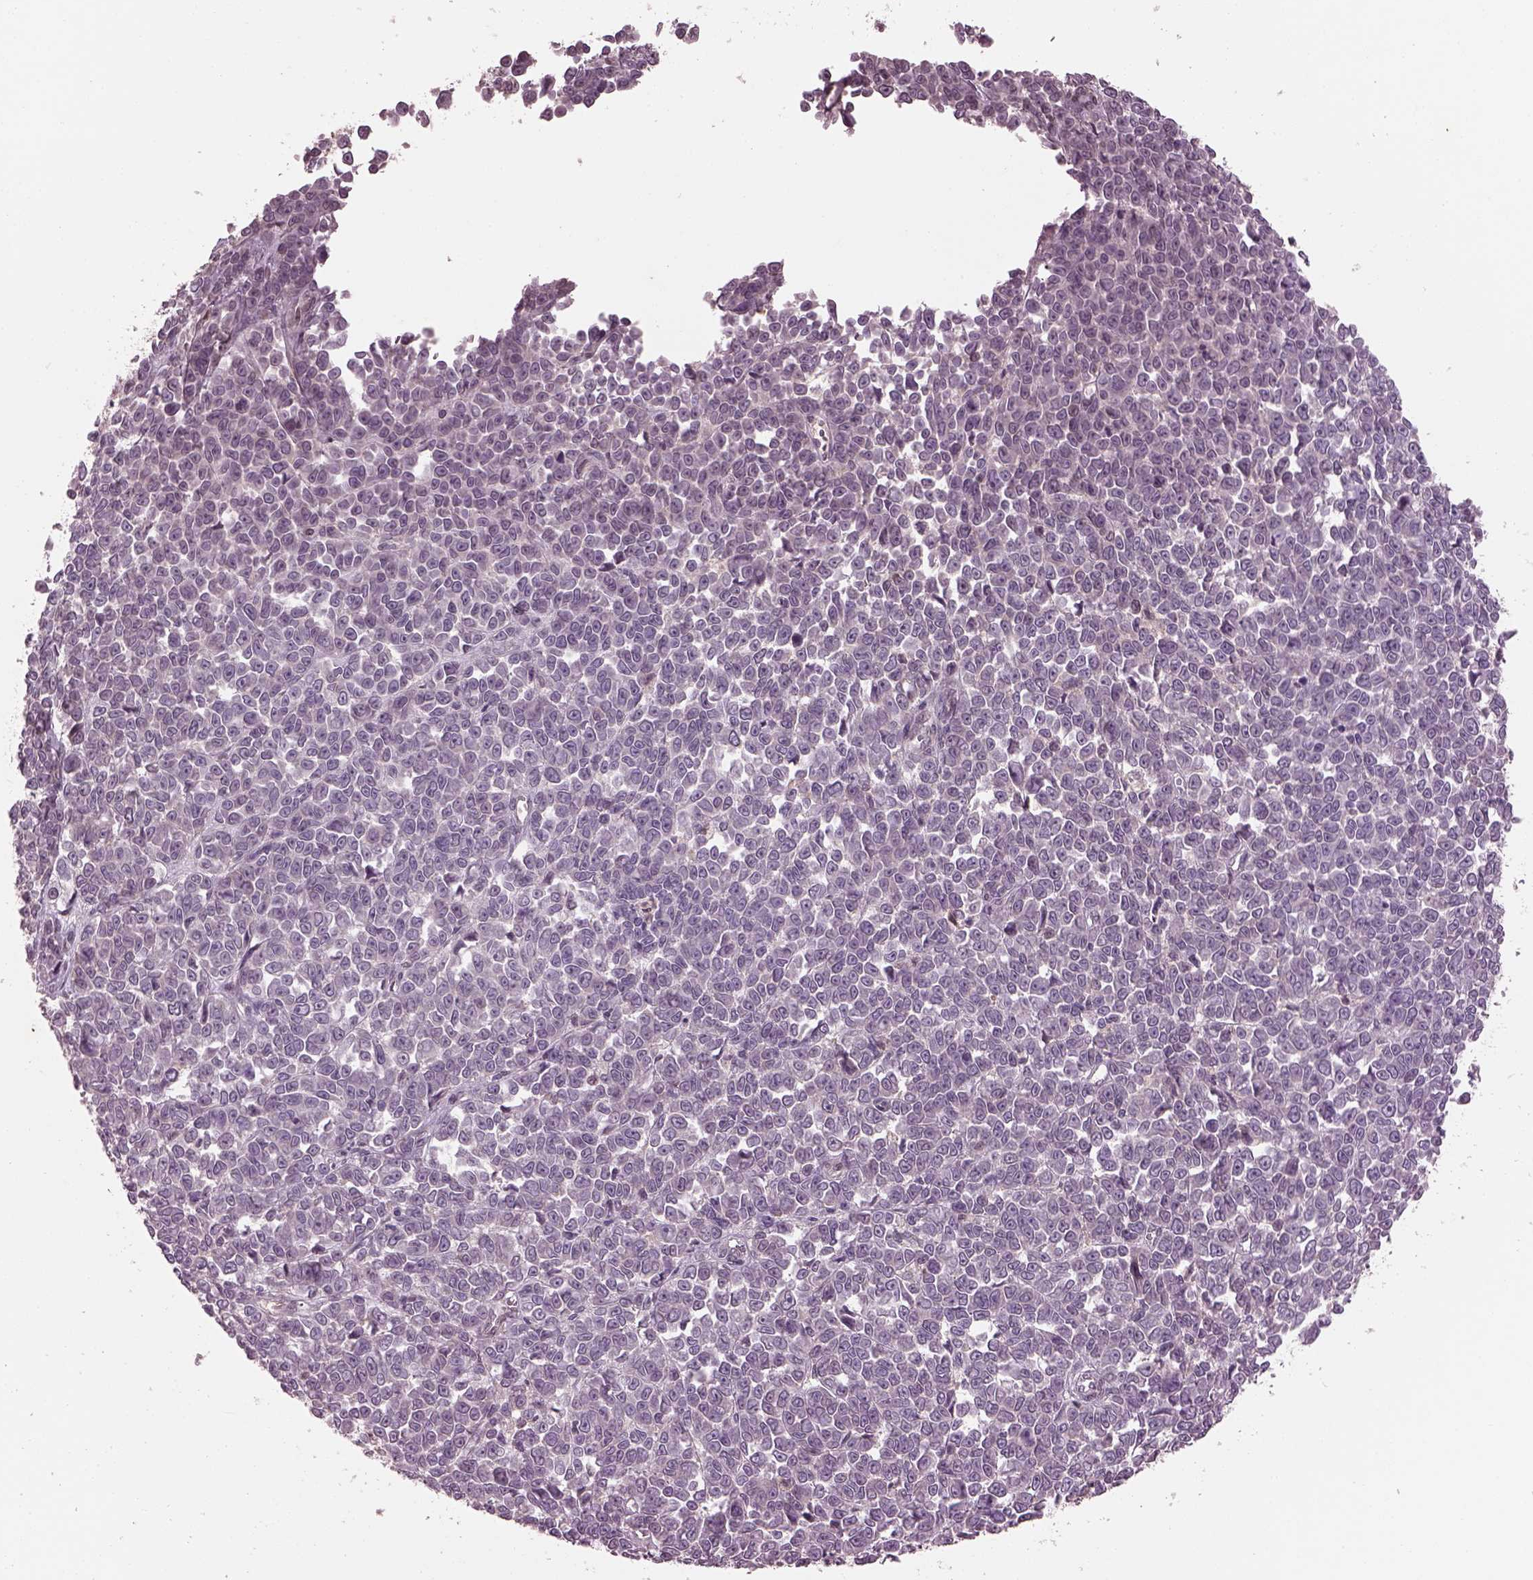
{"staining": {"intensity": "negative", "quantity": "none", "location": "none"}, "tissue": "melanoma", "cell_type": "Tumor cells", "image_type": "cancer", "snomed": [{"axis": "morphology", "description": "Malignant melanoma, NOS"}, {"axis": "topography", "description": "Skin"}], "caption": "Immunohistochemistry (IHC) photomicrograph of neoplastic tissue: malignant melanoma stained with DAB (3,3'-diaminobenzidine) exhibits no significant protein staining in tumor cells. The staining is performed using DAB (3,3'-diaminobenzidine) brown chromogen with nuclei counter-stained in using hematoxylin.", "gene": "PTX4", "patient": {"sex": "female", "age": 95}}